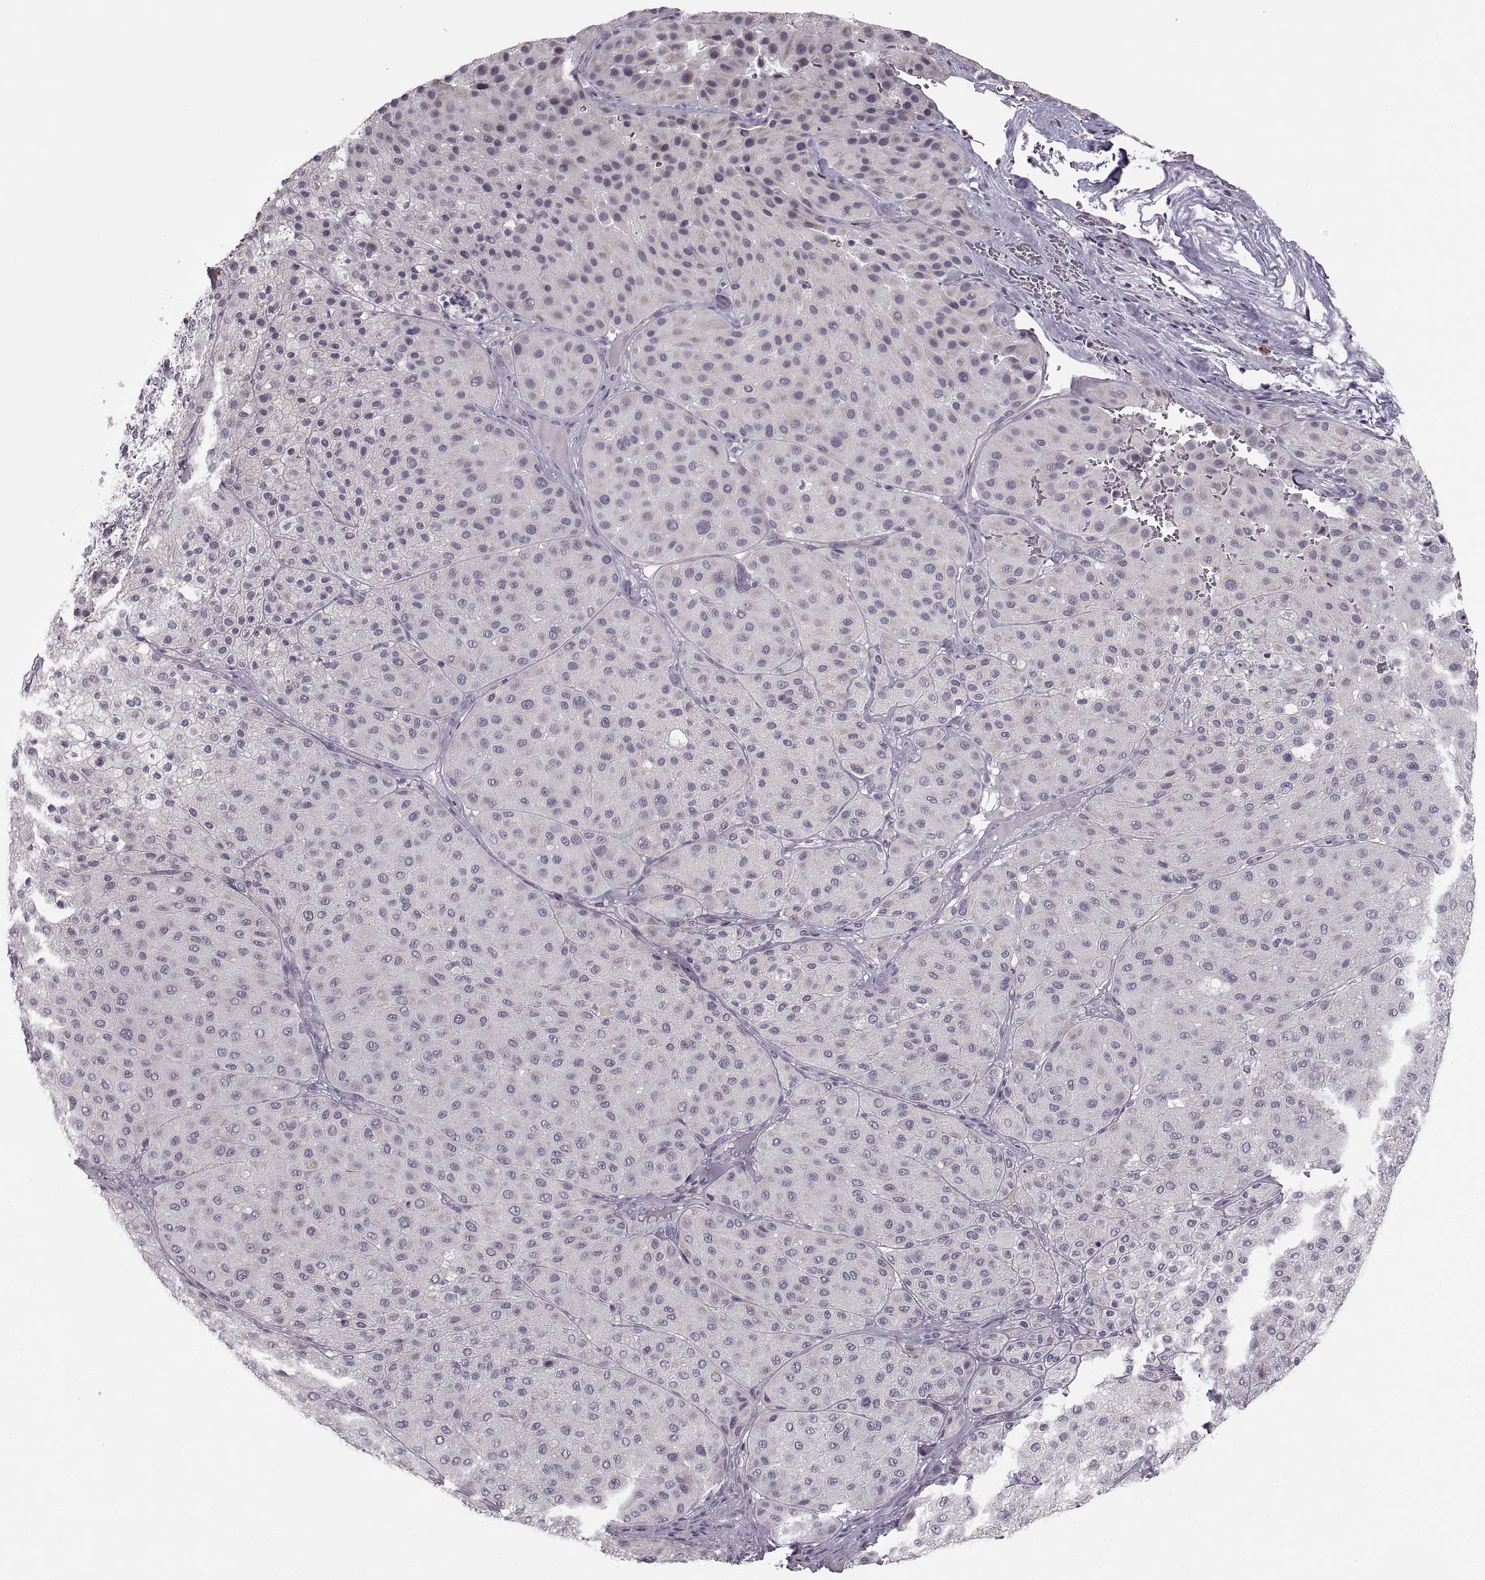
{"staining": {"intensity": "negative", "quantity": "none", "location": "none"}, "tissue": "melanoma", "cell_type": "Tumor cells", "image_type": "cancer", "snomed": [{"axis": "morphology", "description": "Malignant melanoma, Metastatic site"}, {"axis": "topography", "description": "Smooth muscle"}], "caption": "An immunohistochemistry (IHC) histopathology image of melanoma is shown. There is no staining in tumor cells of melanoma.", "gene": "CNTN1", "patient": {"sex": "male", "age": 41}}